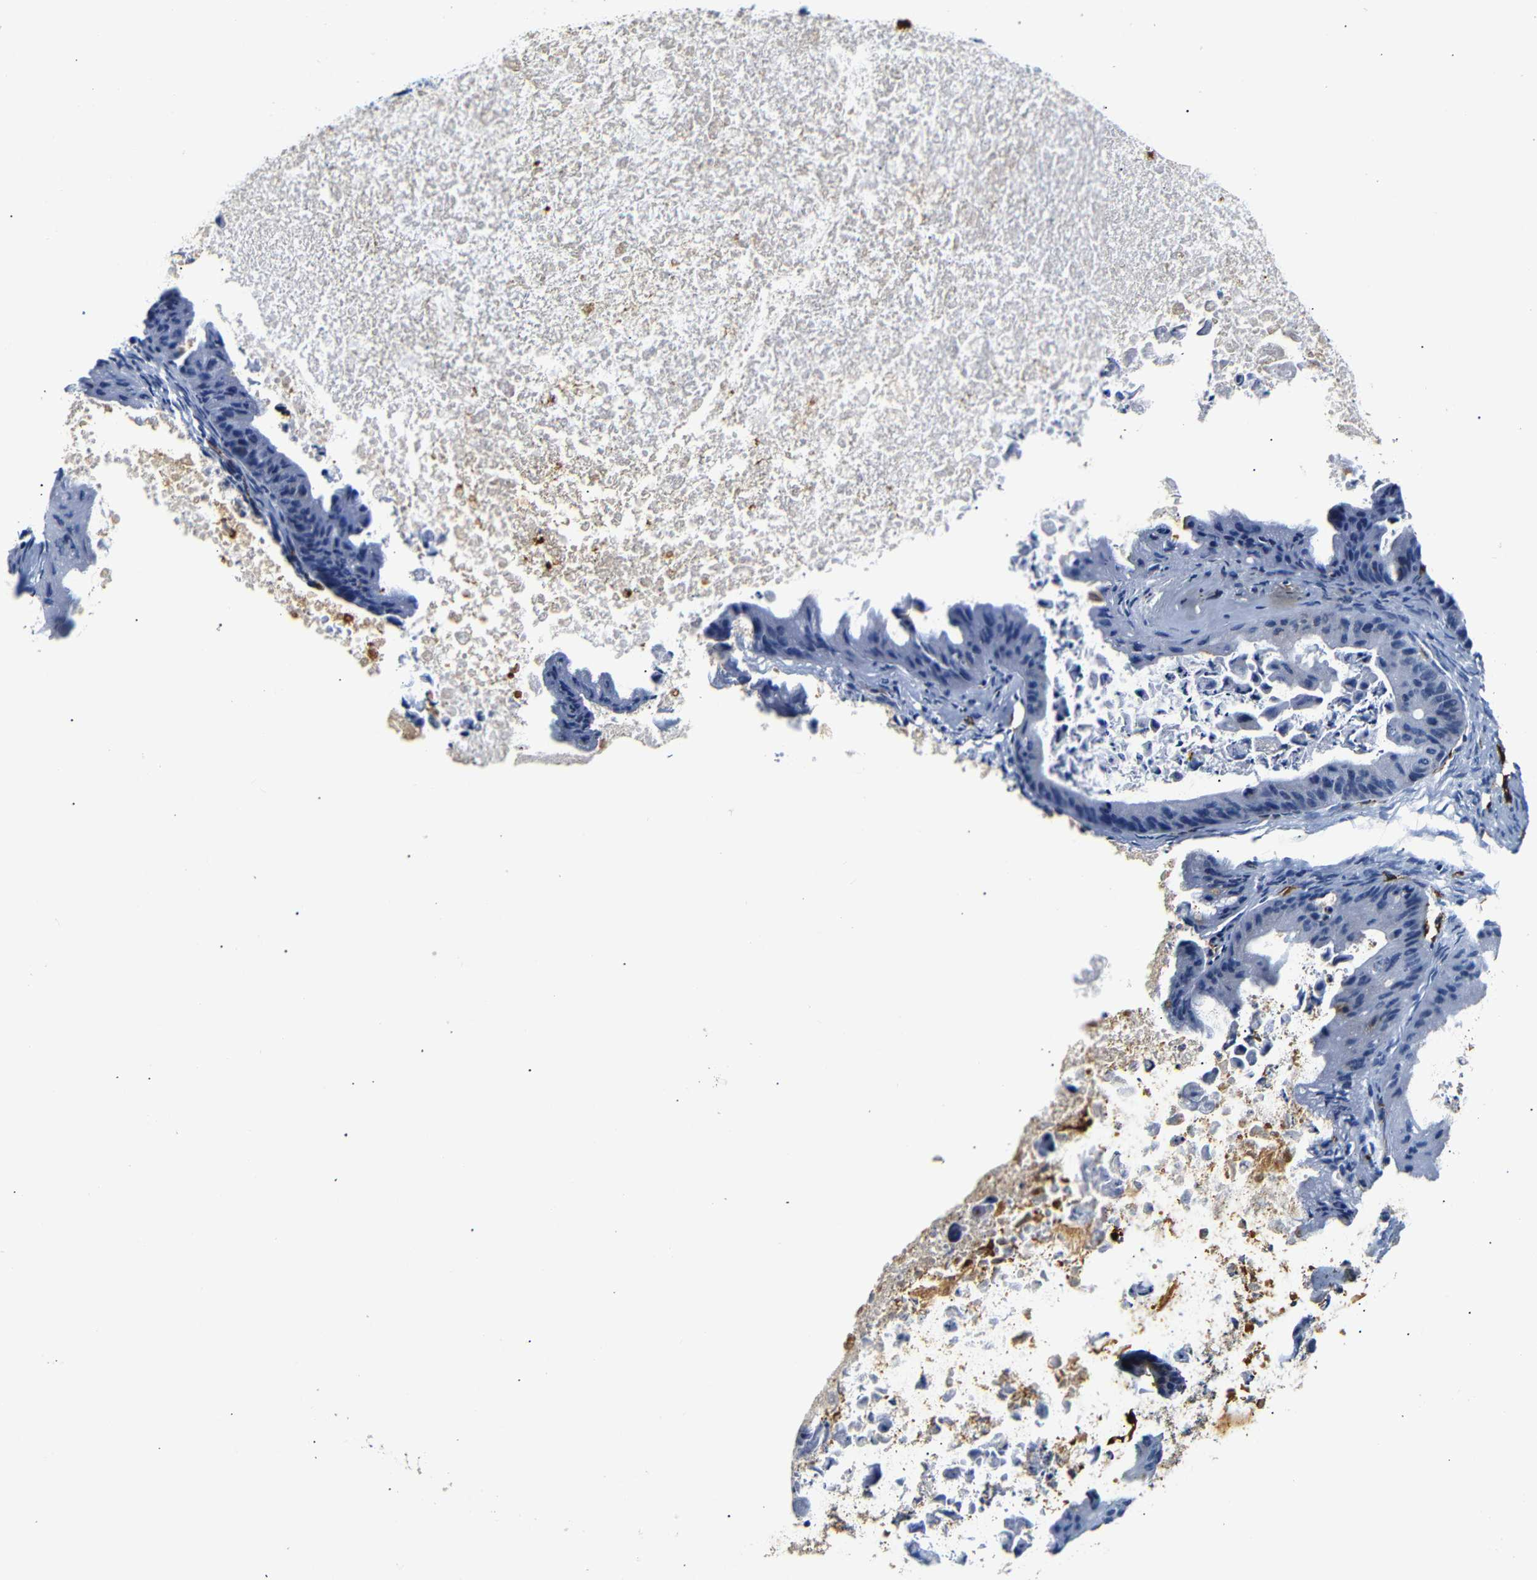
{"staining": {"intensity": "negative", "quantity": "none", "location": "none"}, "tissue": "ovarian cancer", "cell_type": "Tumor cells", "image_type": "cancer", "snomed": [{"axis": "morphology", "description": "Cystadenocarcinoma, mucinous, NOS"}, {"axis": "topography", "description": "Ovary"}], "caption": "Immunohistochemical staining of human mucinous cystadenocarcinoma (ovarian) exhibits no significant positivity in tumor cells.", "gene": "MUC4", "patient": {"sex": "female", "age": 37}}